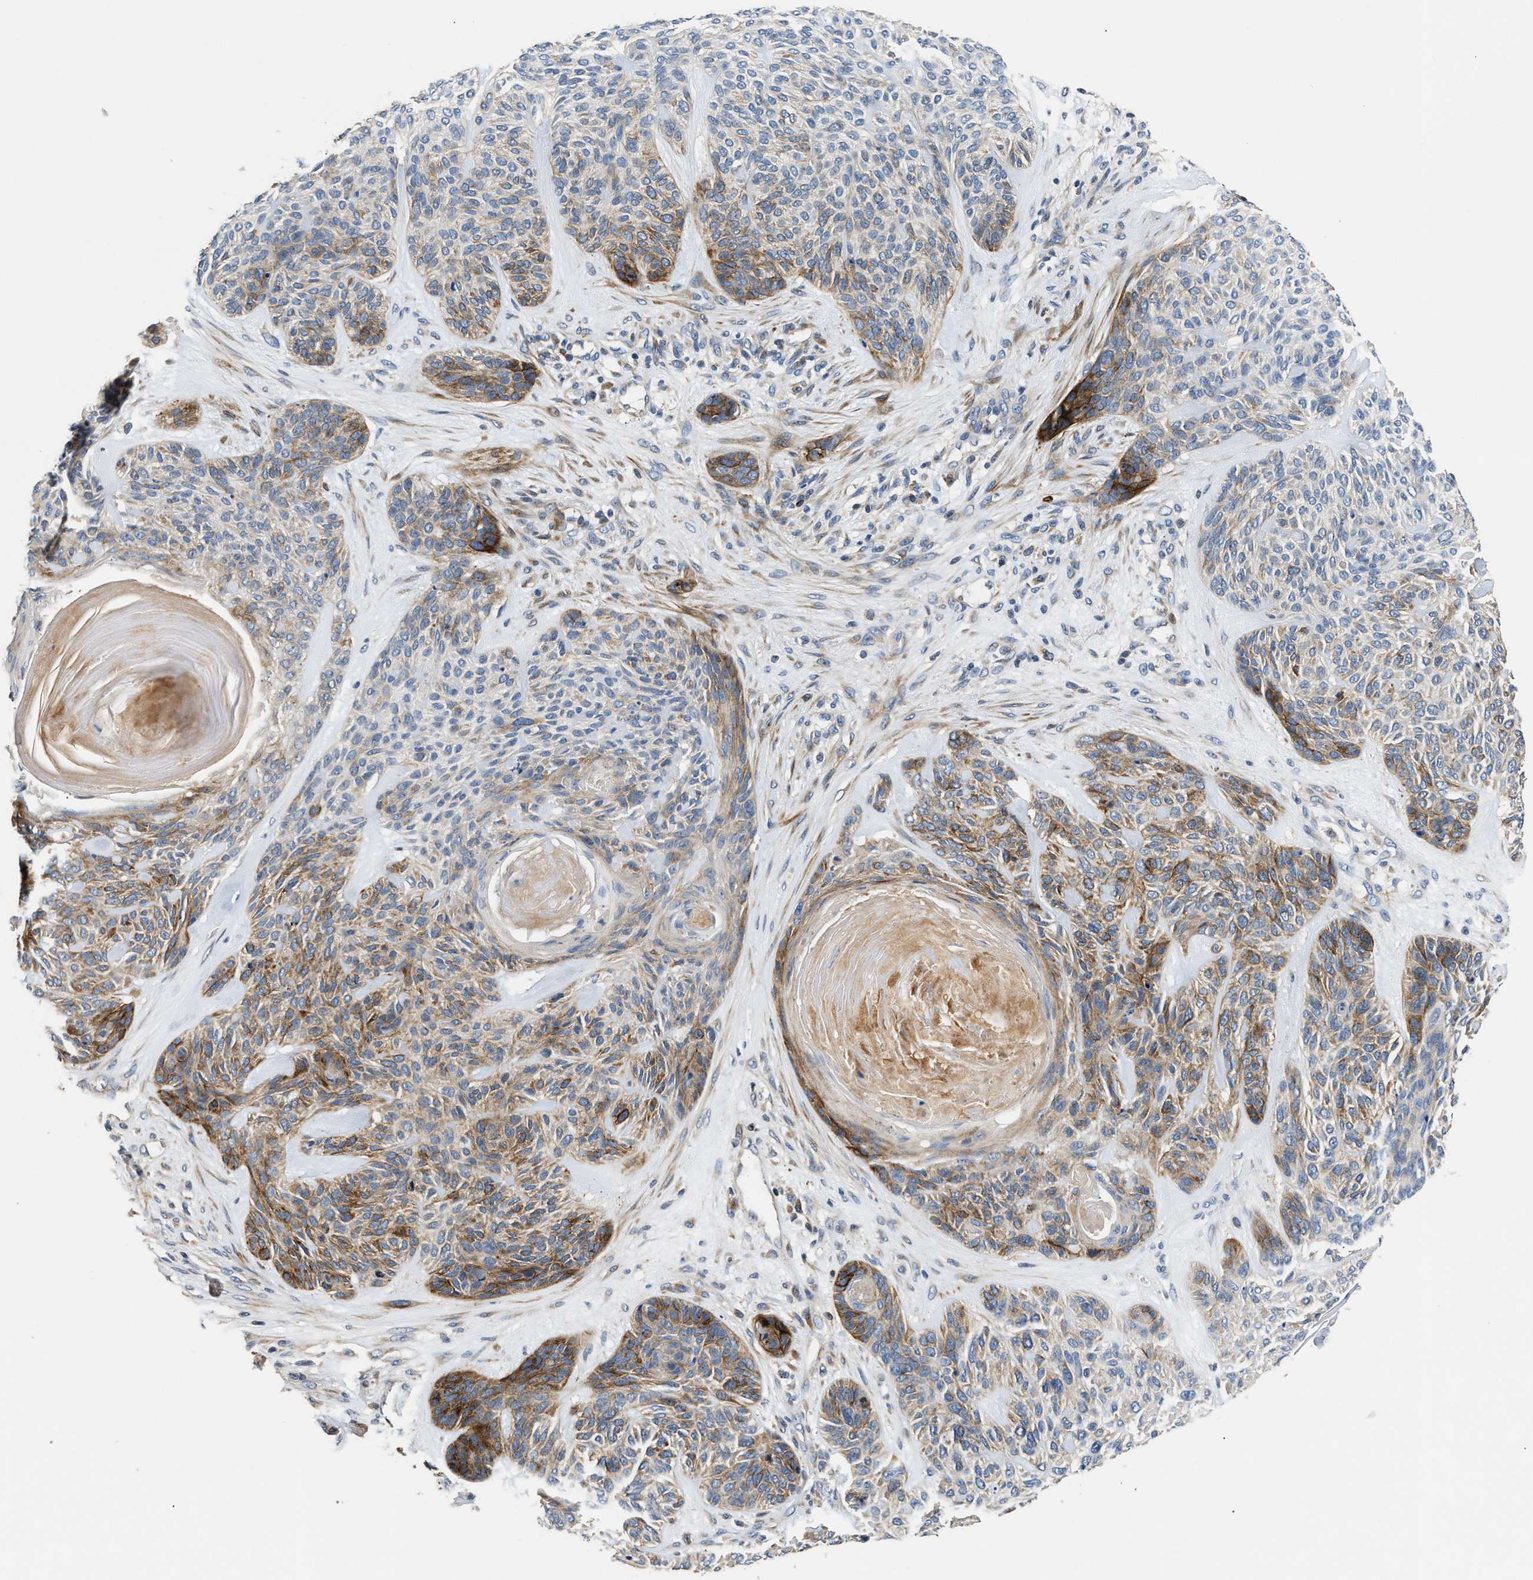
{"staining": {"intensity": "strong", "quantity": "25%-75%", "location": "cytoplasmic/membranous"}, "tissue": "skin cancer", "cell_type": "Tumor cells", "image_type": "cancer", "snomed": [{"axis": "morphology", "description": "Basal cell carcinoma"}, {"axis": "topography", "description": "Skin"}], "caption": "Immunohistochemistry micrograph of human skin basal cell carcinoma stained for a protein (brown), which exhibits high levels of strong cytoplasmic/membranous expression in about 25%-75% of tumor cells.", "gene": "IL17RC", "patient": {"sex": "male", "age": 55}}